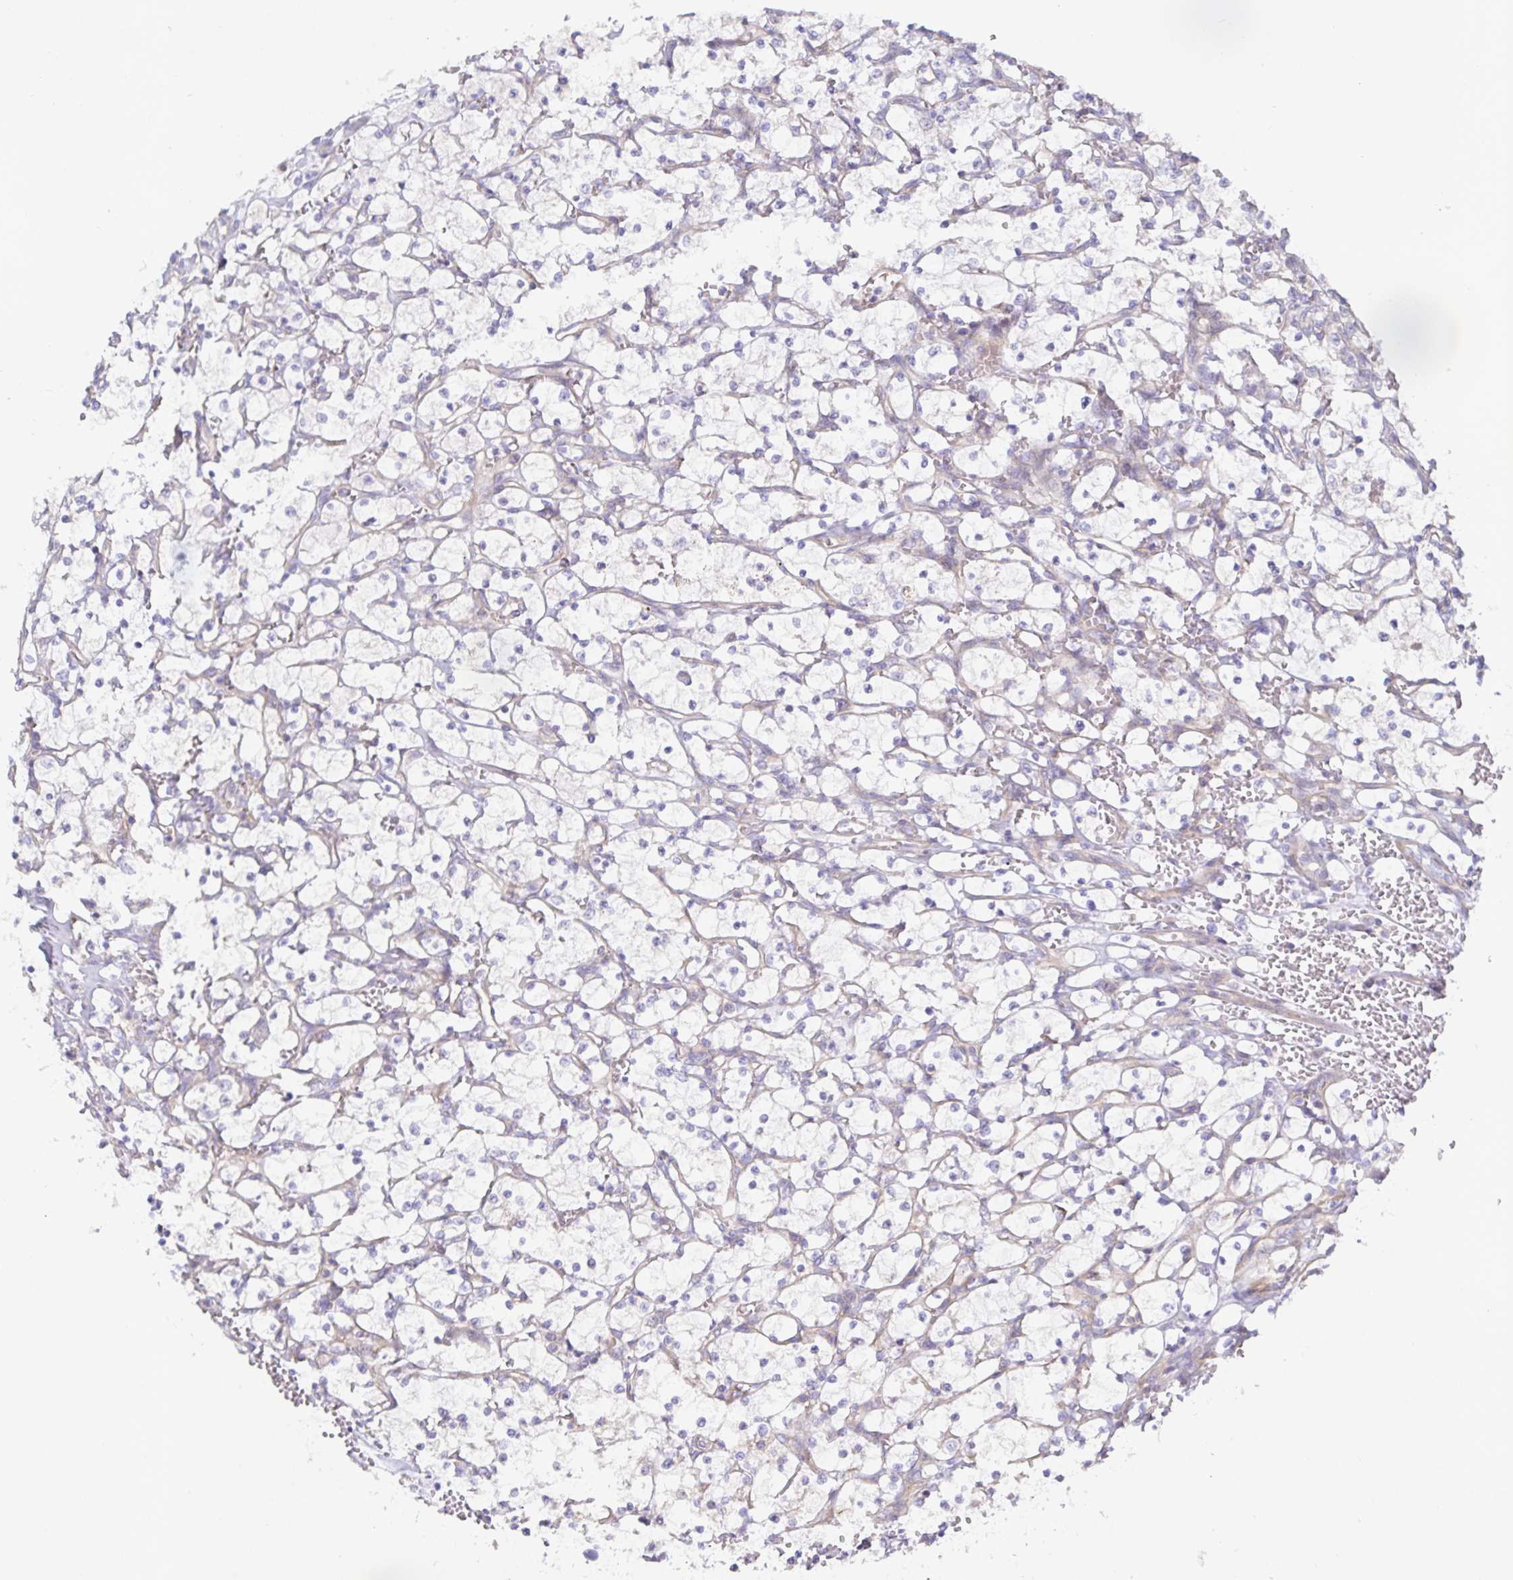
{"staining": {"intensity": "negative", "quantity": "none", "location": "none"}, "tissue": "renal cancer", "cell_type": "Tumor cells", "image_type": "cancer", "snomed": [{"axis": "morphology", "description": "Adenocarcinoma, NOS"}, {"axis": "topography", "description": "Kidney"}], "caption": "Immunohistochemistry (IHC) micrograph of neoplastic tissue: human adenocarcinoma (renal) stained with DAB reveals no significant protein expression in tumor cells. (Stains: DAB immunohistochemistry with hematoxylin counter stain, Microscopy: brightfield microscopy at high magnification).", "gene": "METTL22", "patient": {"sex": "female", "age": 69}}